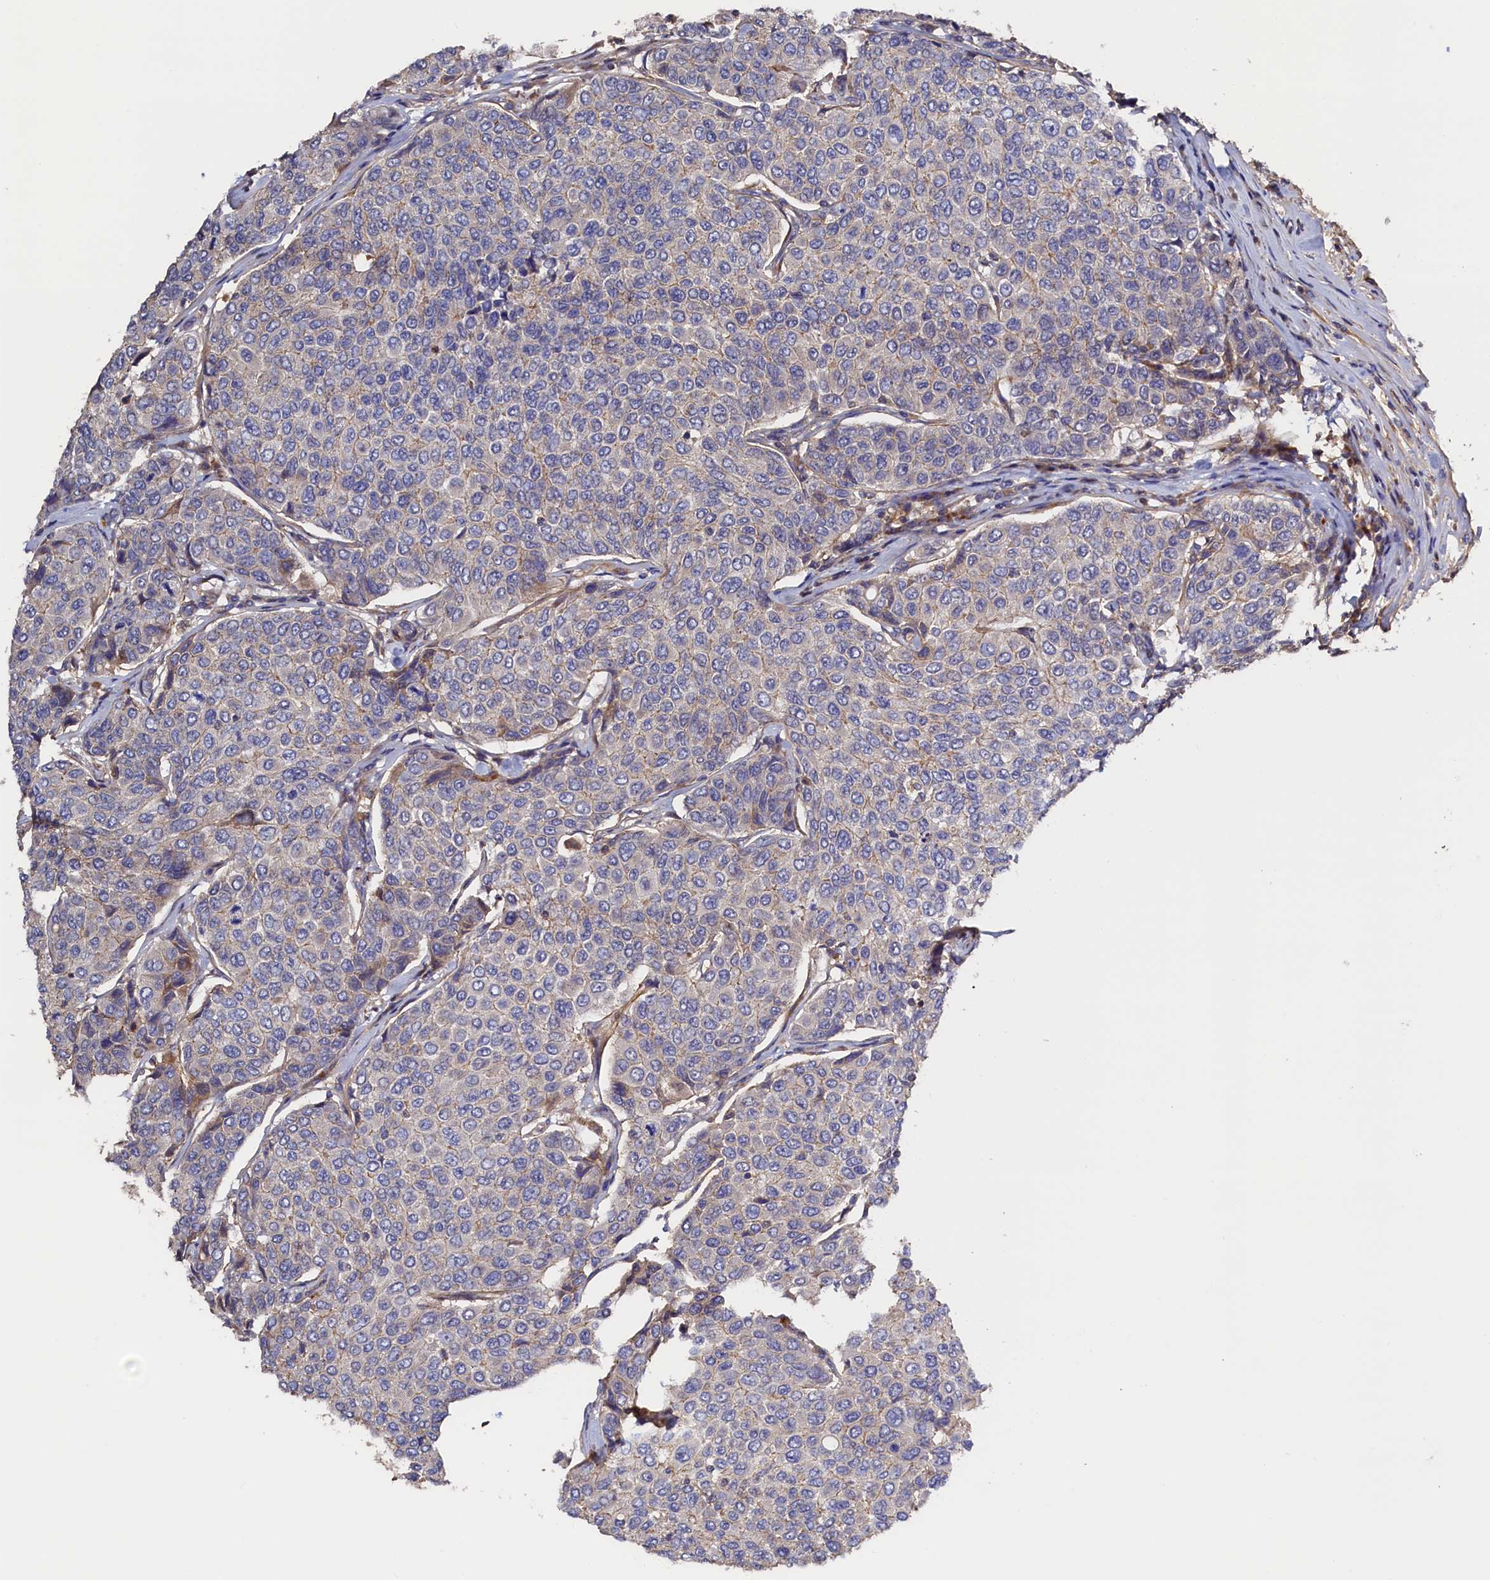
{"staining": {"intensity": "negative", "quantity": "none", "location": "none"}, "tissue": "breast cancer", "cell_type": "Tumor cells", "image_type": "cancer", "snomed": [{"axis": "morphology", "description": "Duct carcinoma"}, {"axis": "topography", "description": "Breast"}], "caption": "Immunohistochemistry of breast cancer (infiltrating ductal carcinoma) displays no staining in tumor cells.", "gene": "DUOXA1", "patient": {"sex": "female", "age": 55}}